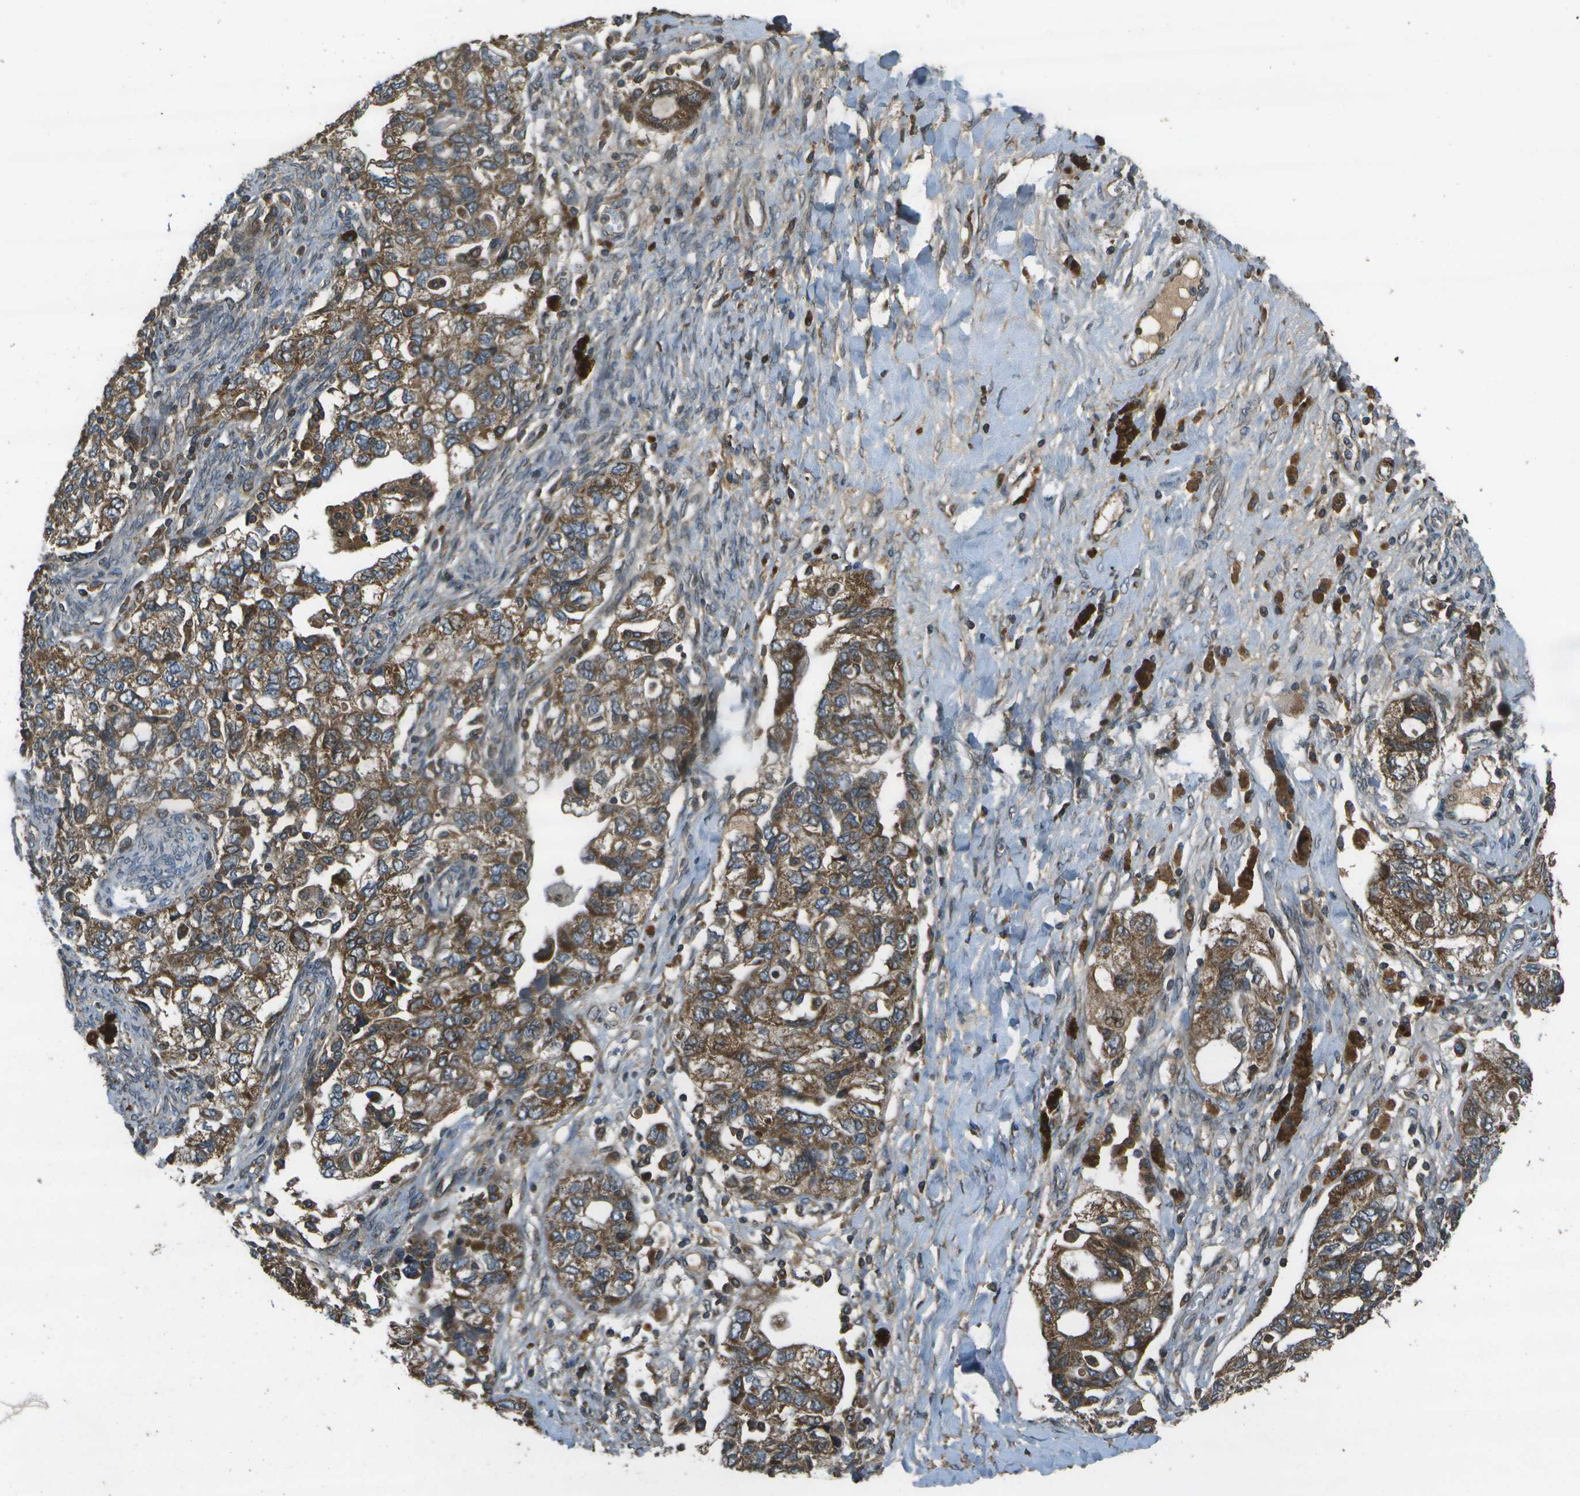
{"staining": {"intensity": "moderate", "quantity": ">75%", "location": "cytoplasmic/membranous"}, "tissue": "ovarian cancer", "cell_type": "Tumor cells", "image_type": "cancer", "snomed": [{"axis": "morphology", "description": "Carcinoma, NOS"}, {"axis": "morphology", "description": "Cystadenocarcinoma, serous, NOS"}, {"axis": "topography", "description": "Ovary"}], "caption": "Ovarian serous cystadenocarcinoma stained with IHC displays moderate cytoplasmic/membranous expression in approximately >75% of tumor cells. (DAB (3,3'-diaminobenzidine) IHC with brightfield microscopy, high magnification).", "gene": "HFE", "patient": {"sex": "female", "age": 69}}